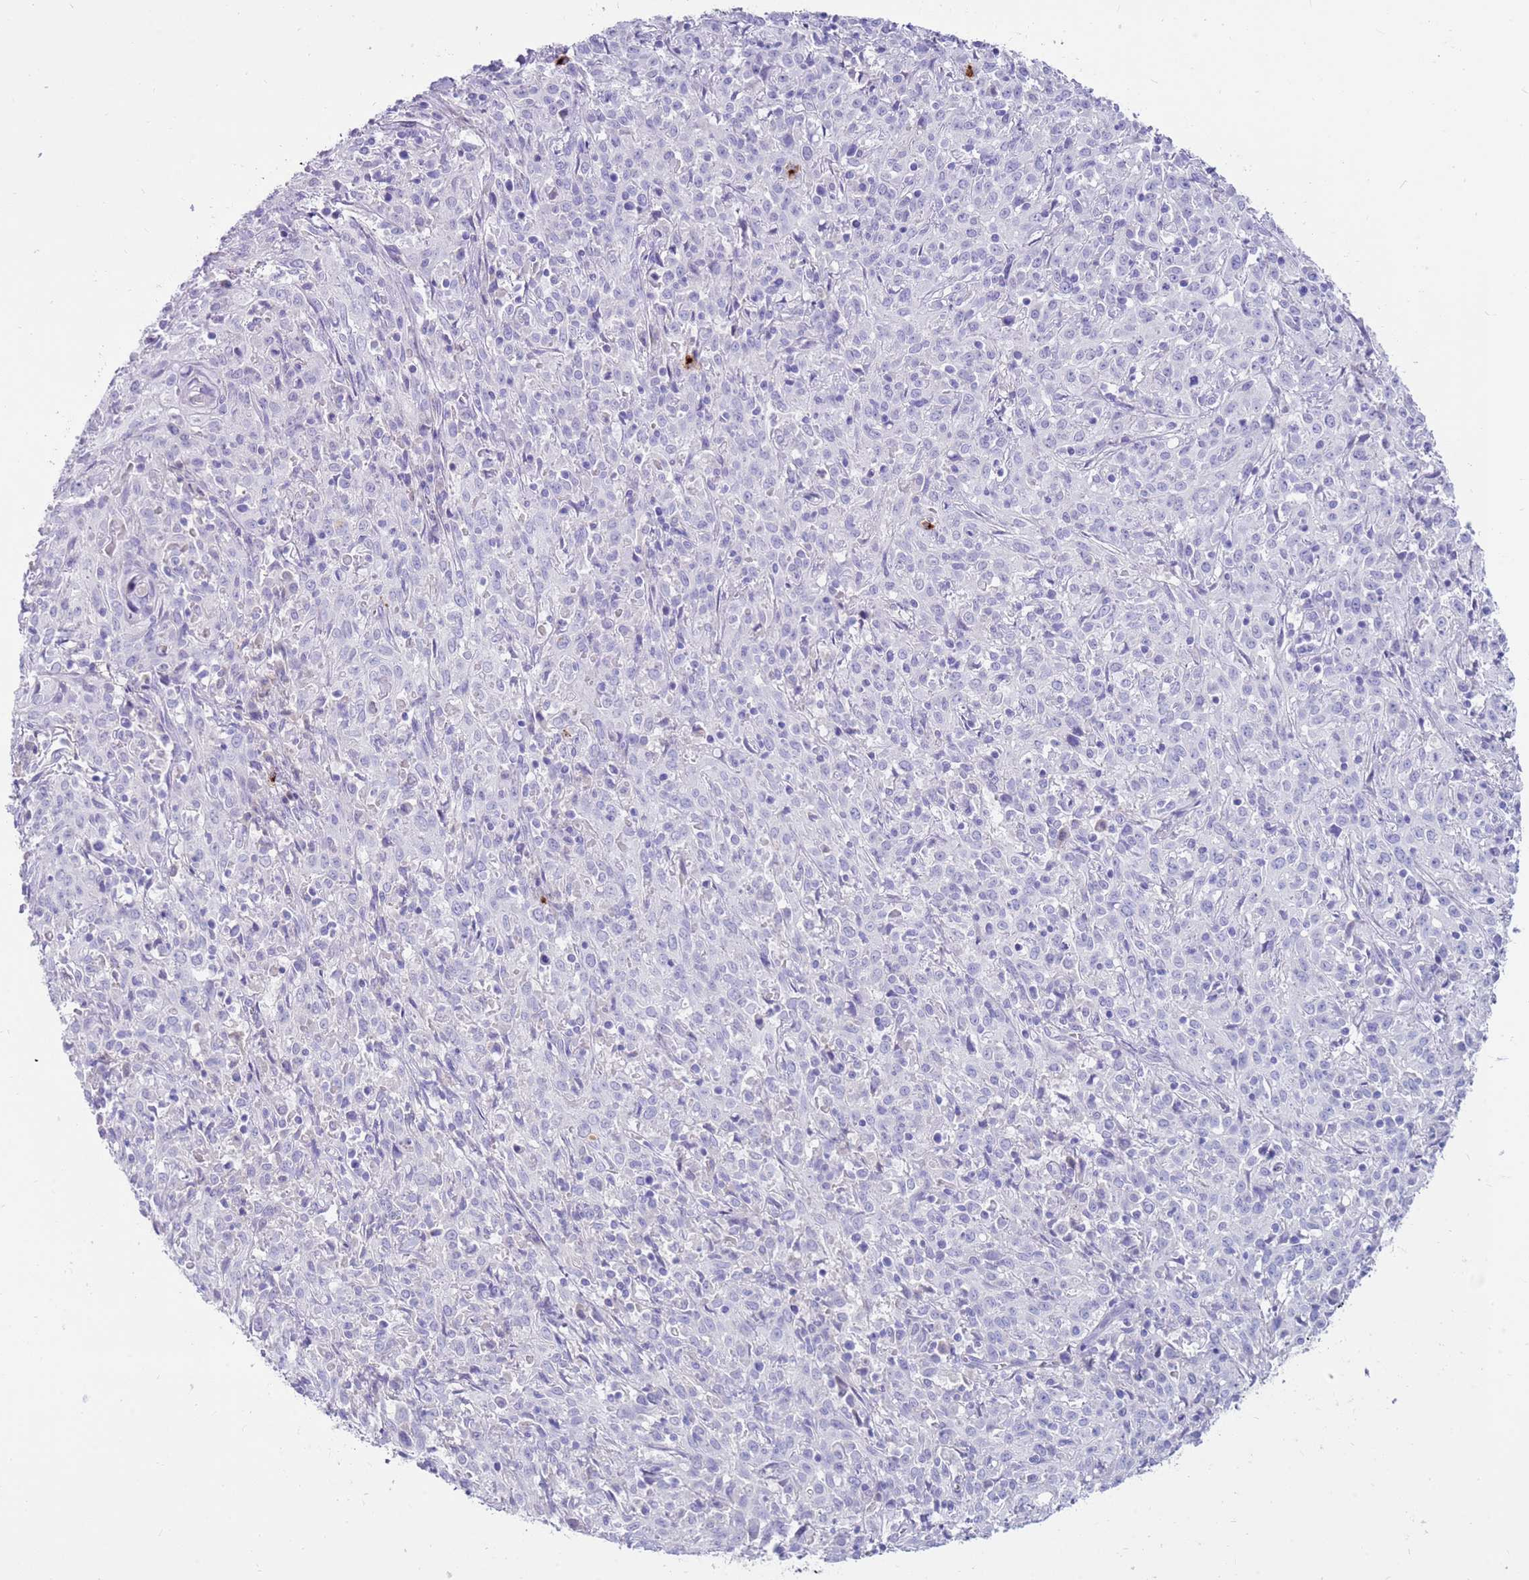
{"staining": {"intensity": "negative", "quantity": "none", "location": "none"}, "tissue": "cervical cancer", "cell_type": "Tumor cells", "image_type": "cancer", "snomed": [{"axis": "morphology", "description": "Squamous cell carcinoma, NOS"}, {"axis": "topography", "description": "Cervix"}], "caption": "An image of human cervical cancer is negative for staining in tumor cells.", "gene": "EVPLL", "patient": {"sex": "female", "age": 57}}